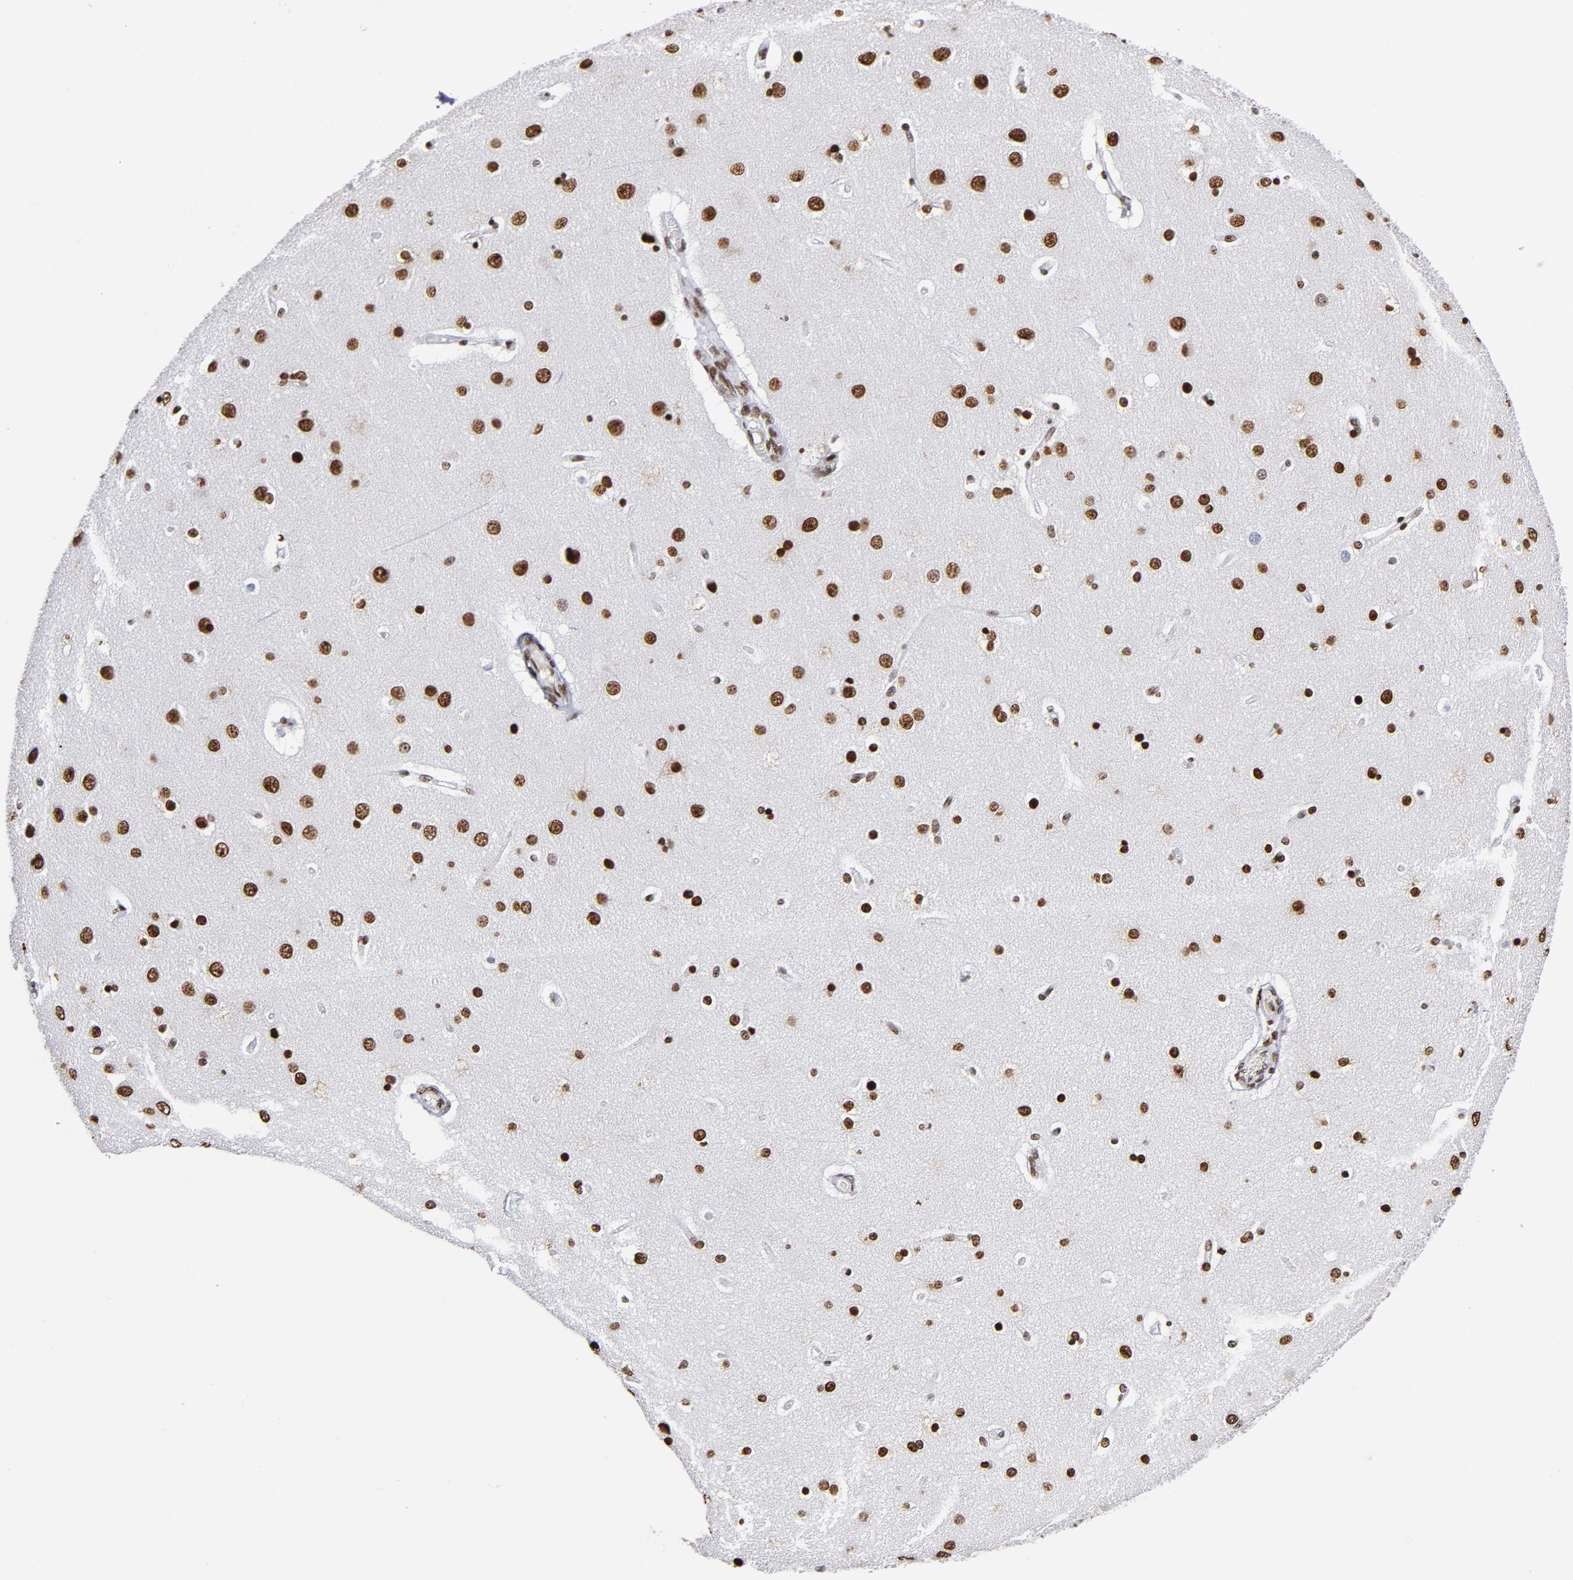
{"staining": {"intensity": "moderate", "quantity": ">75%", "location": "nuclear"}, "tissue": "cerebral cortex", "cell_type": "Endothelial cells", "image_type": "normal", "snomed": [{"axis": "morphology", "description": "Normal tissue, NOS"}, {"axis": "topography", "description": "Cerebral cortex"}], "caption": "Immunohistochemistry (IHC) micrograph of benign human cerebral cortex stained for a protein (brown), which demonstrates medium levels of moderate nuclear positivity in approximately >75% of endothelial cells.", "gene": "TOP2B", "patient": {"sex": "female", "age": 54}}